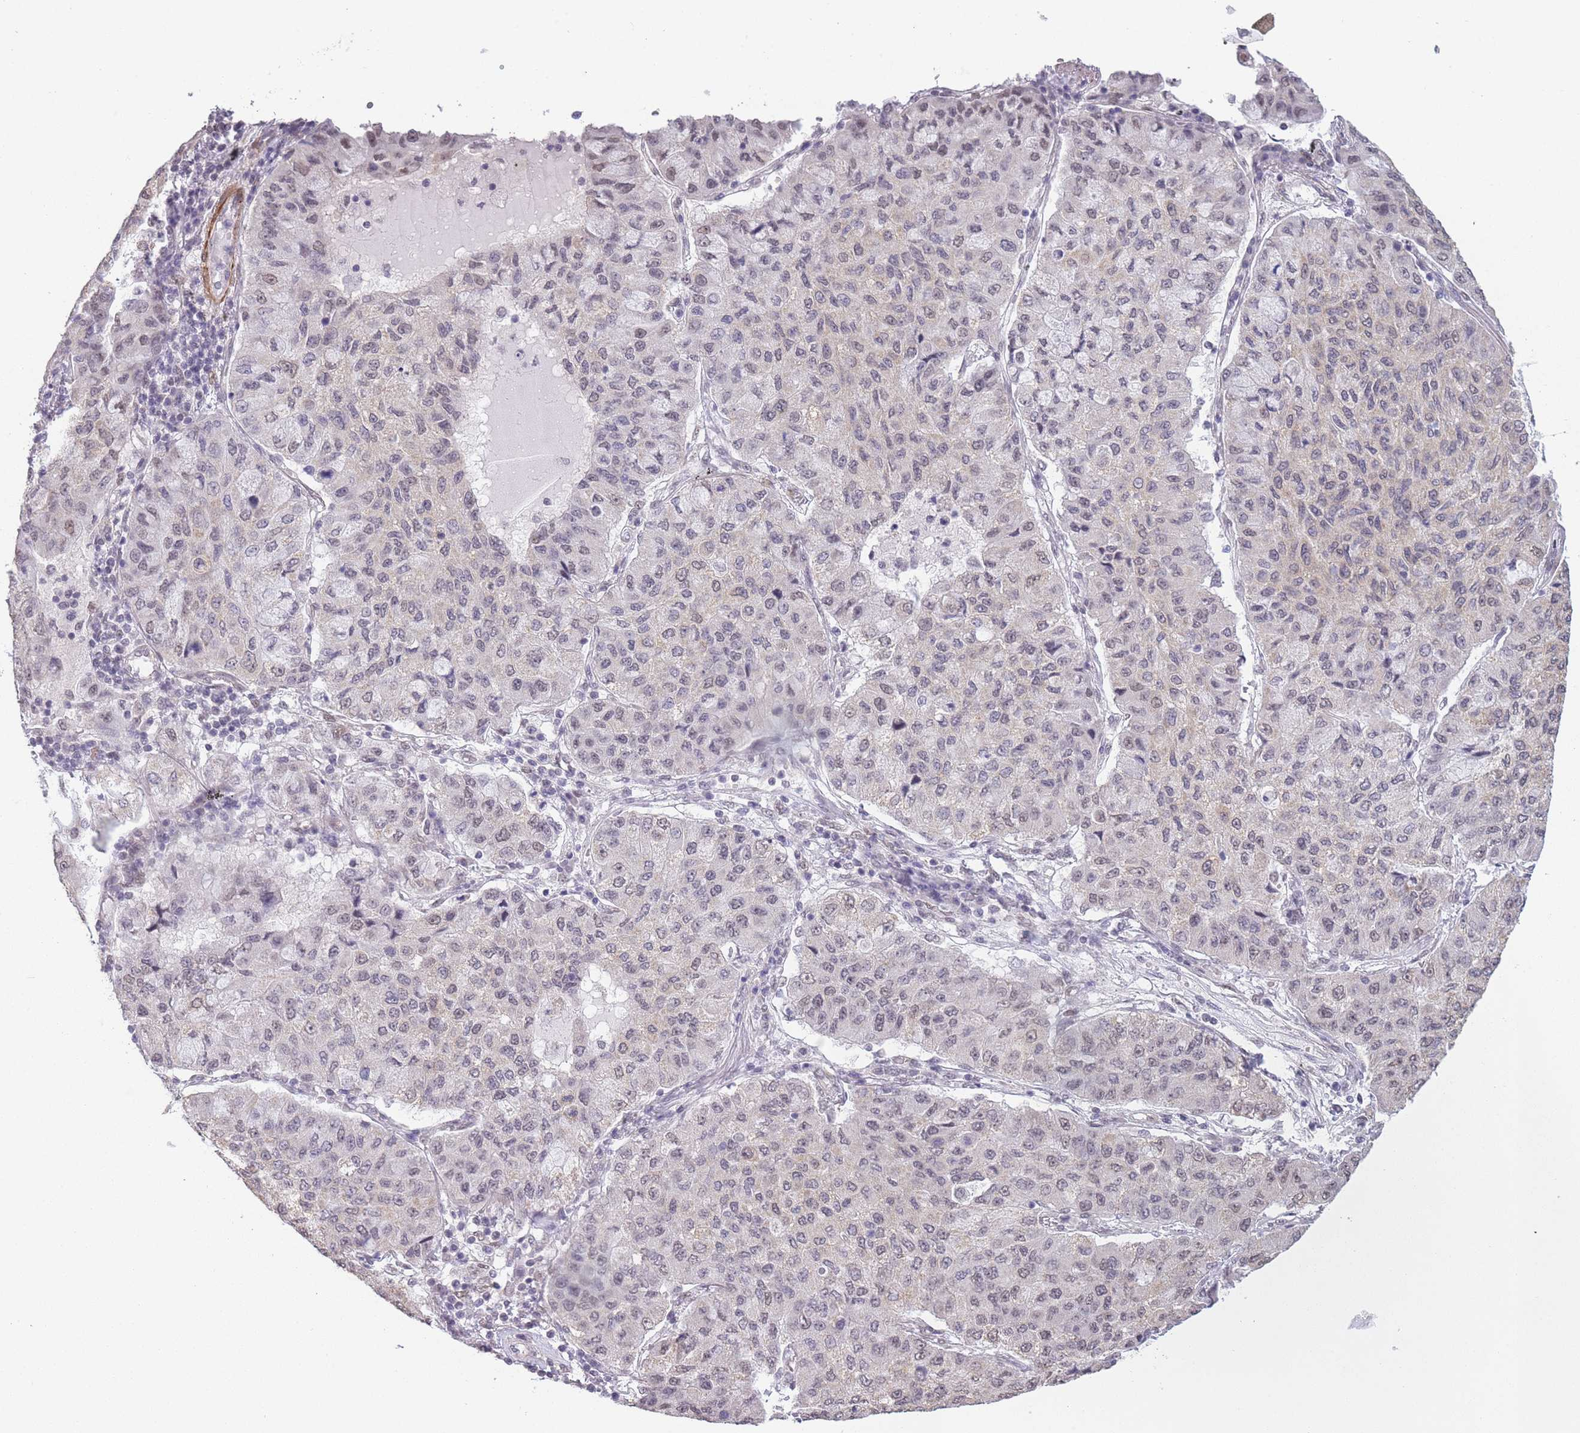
{"staining": {"intensity": "weak", "quantity": "<25%", "location": "nuclear"}, "tissue": "lung cancer", "cell_type": "Tumor cells", "image_type": "cancer", "snomed": [{"axis": "morphology", "description": "Squamous cell carcinoma, NOS"}, {"axis": "topography", "description": "Lung"}], "caption": "Tumor cells show no significant protein staining in lung cancer (squamous cell carcinoma).", "gene": "SIN3B", "patient": {"sex": "male", "age": 74}}